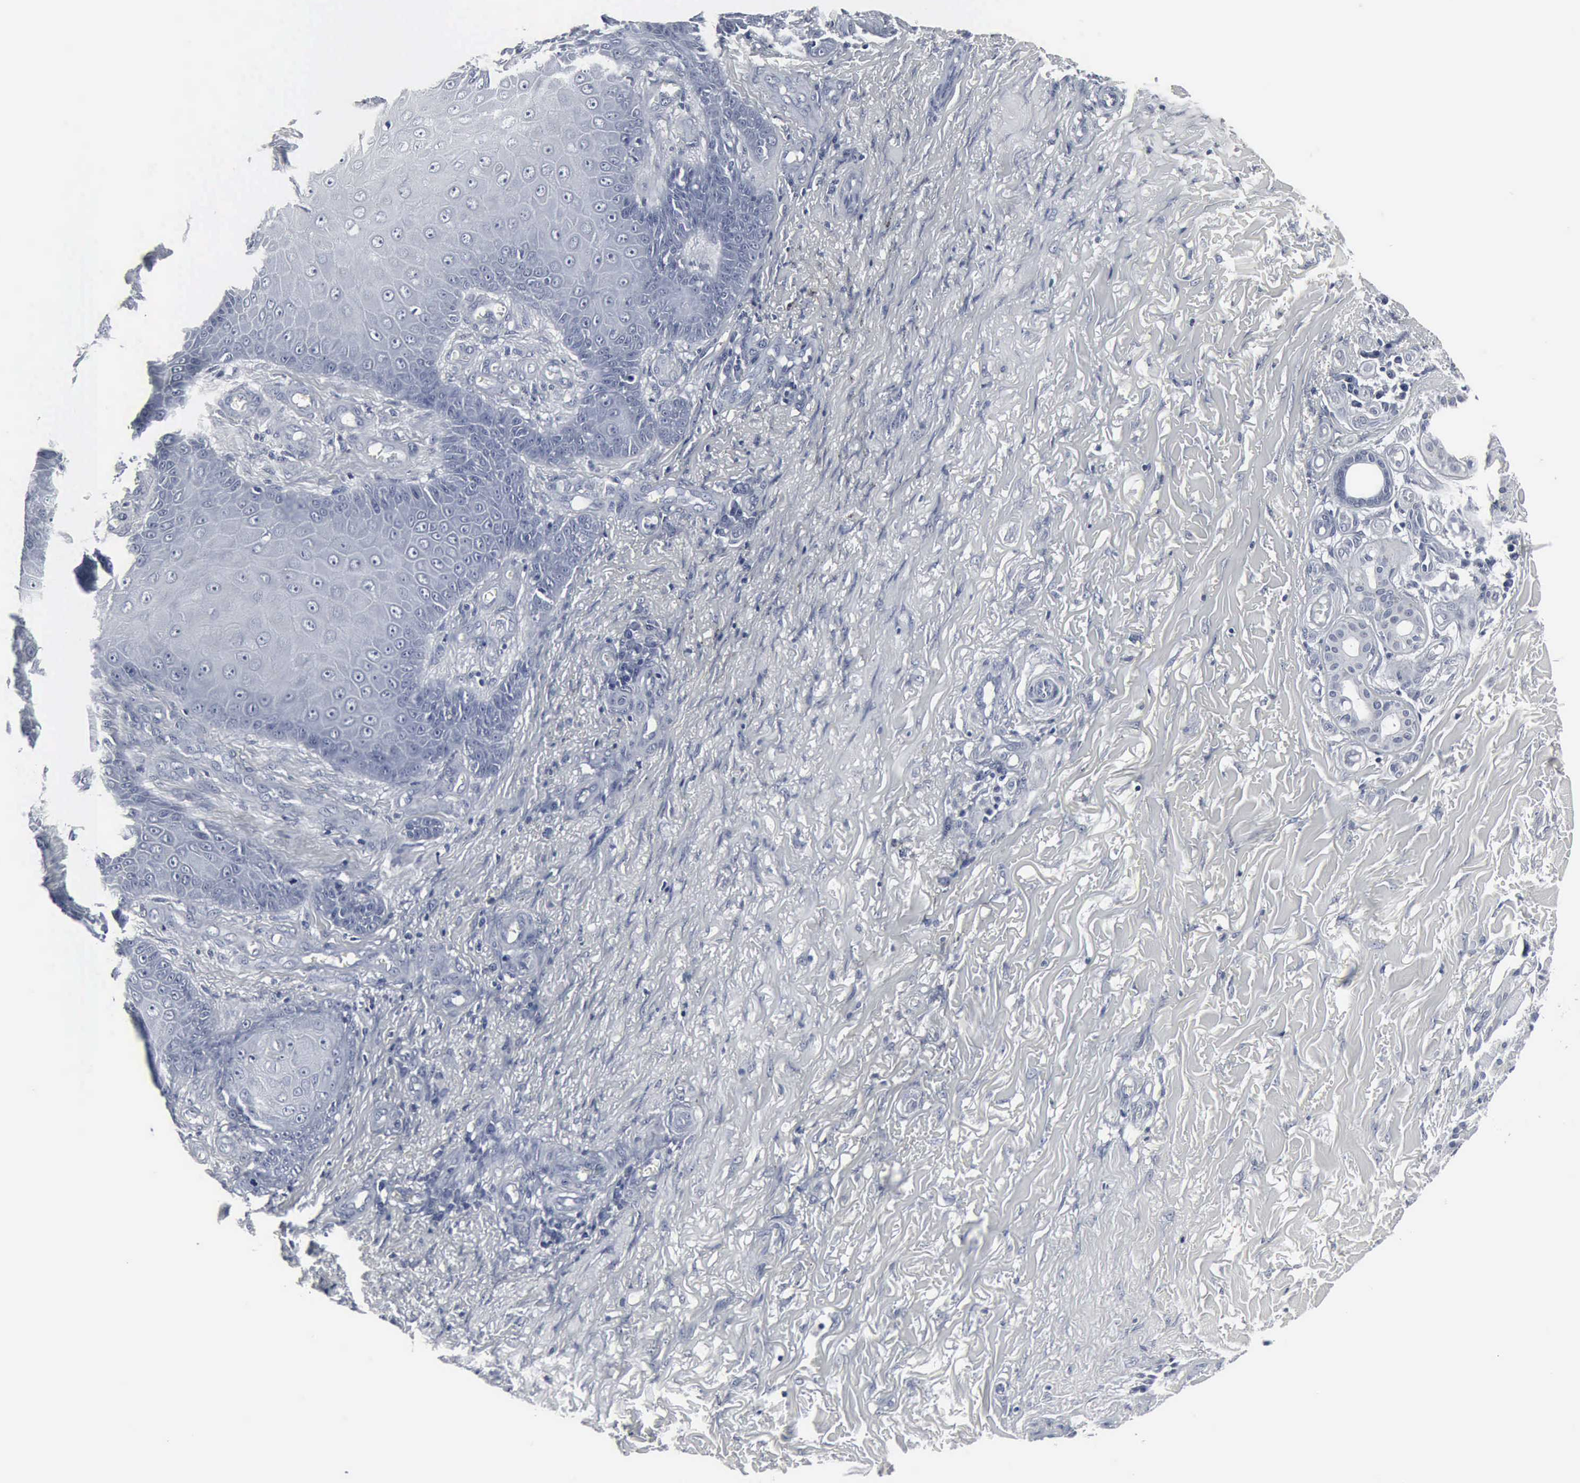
{"staining": {"intensity": "negative", "quantity": "none", "location": "none"}, "tissue": "skin cancer", "cell_type": "Tumor cells", "image_type": "cancer", "snomed": [{"axis": "morphology", "description": "Basal cell carcinoma"}, {"axis": "topography", "description": "Skin"}], "caption": "The histopathology image demonstrates no staining of tumor cells in skin basal cell carcinoma.", "gene": "SNAP25", "patient": {"sex": "male", "age": 81}}